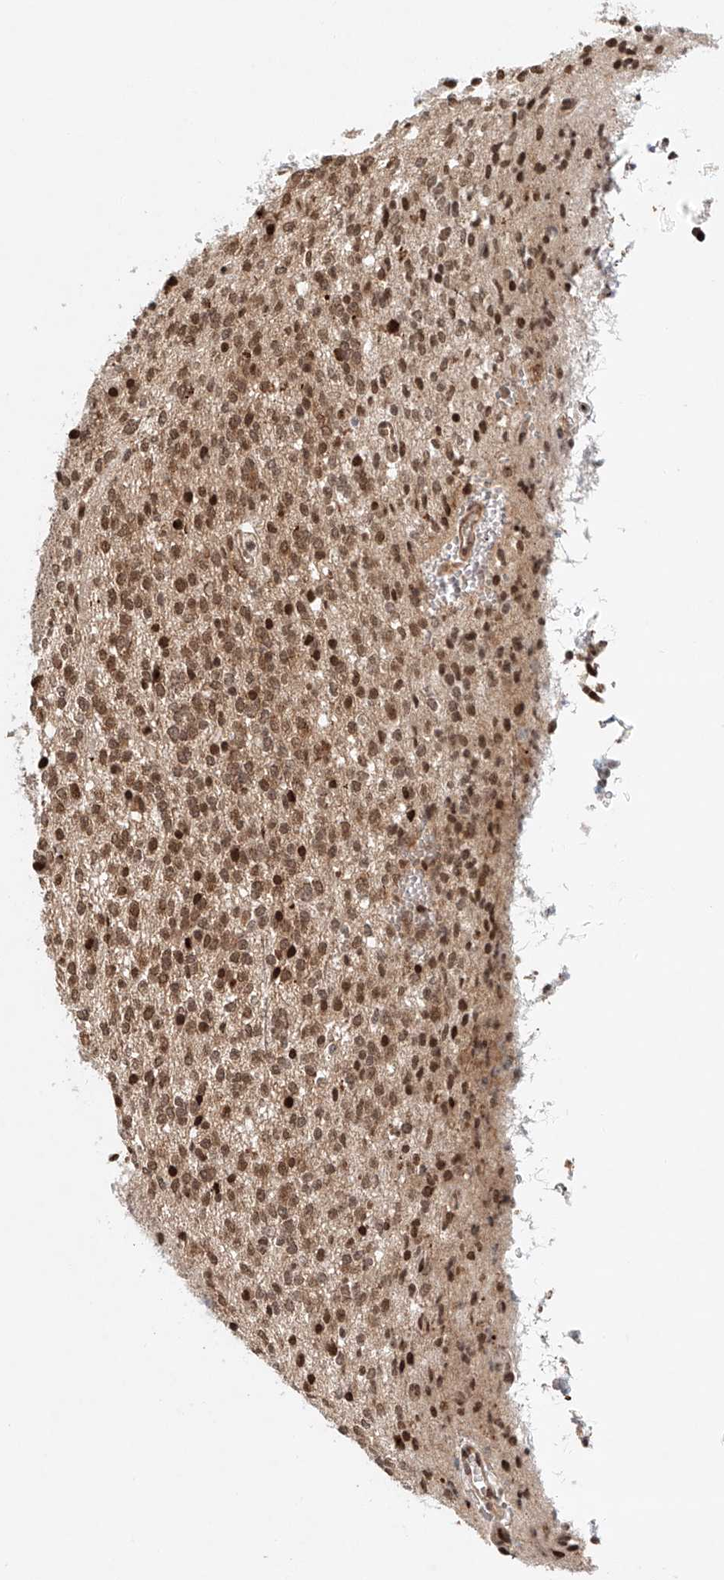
{"staining": {"intensity": "moderate", "quantity": ">75%", "location": "nuclear"}, "tissue": "glioma", "cell_type": "Tumor cells", "image_type": "cancer", "snomed": [{"axis": "morphology", "description": "Glioma, malignant, High grade"}, {"axis": "topography", "description": "Brain"}], "caption": "Glioma was stained to show a protein in brown. There is medium levels of moderate nuclear staining in about >75% of tumor cells.", "gene": "ZNF470", "patient": {"sex": "male", "age": 34}}